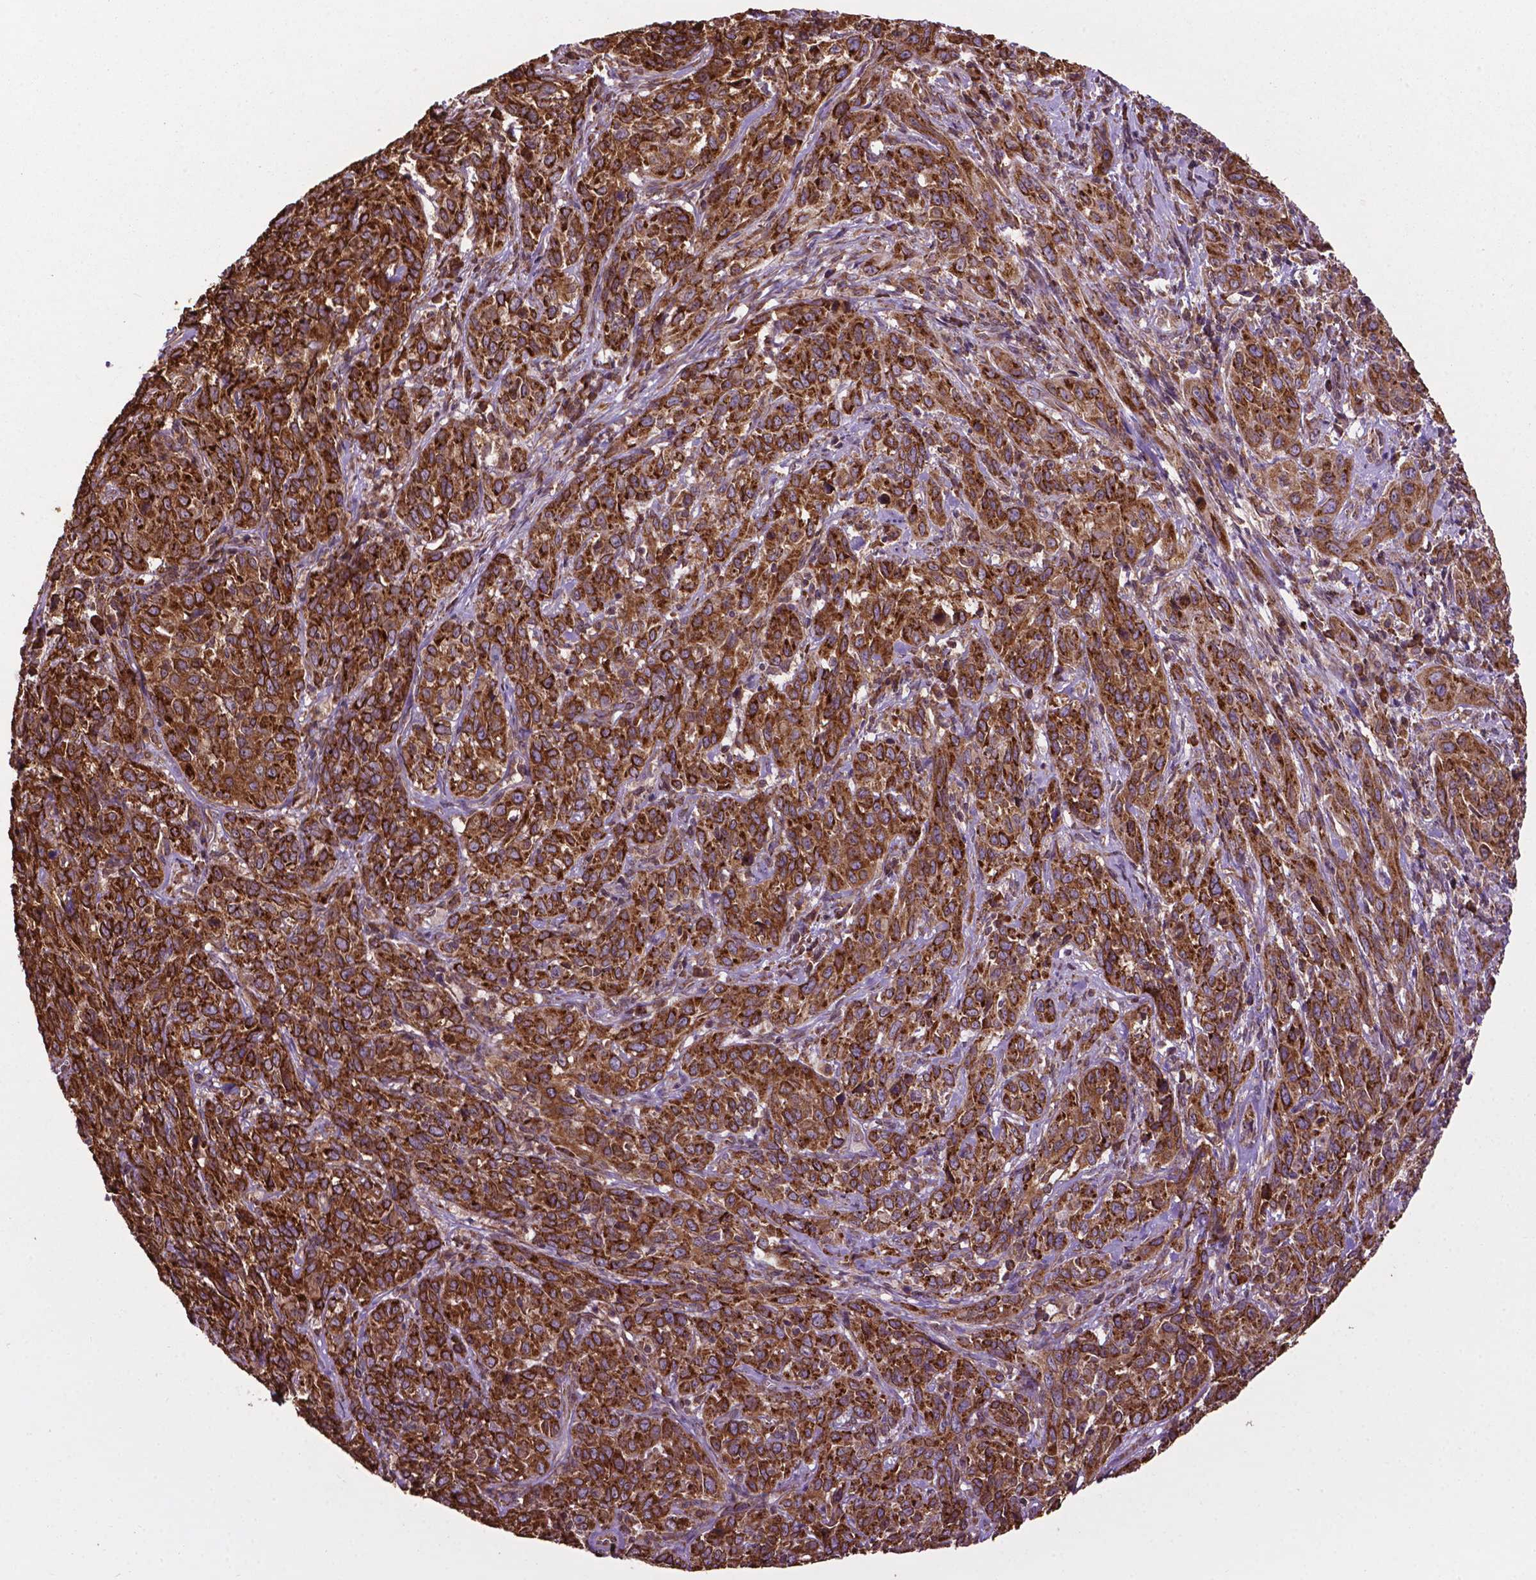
{"staining": {"intensity": "strong", "quantity": ">75%", "location": "cytoplasmic/membranous"}, "tissue": "cervical cancer", "cell_type": "Tumor cells", "image_type": "cancer", "snomed": [{"axis": "morphology", "description": "Squamous cell carcinoma, NOS"}, {"axis": "topography", "description": "Cervix"}], "caption": "Human cervical cancer stained with a brown dye reveals strong cytoplasmic/membranous positive staining in approximately >75% of tumor cells.", "gene": "GANAB", "patient": {"sex": "female", "age": 51}}